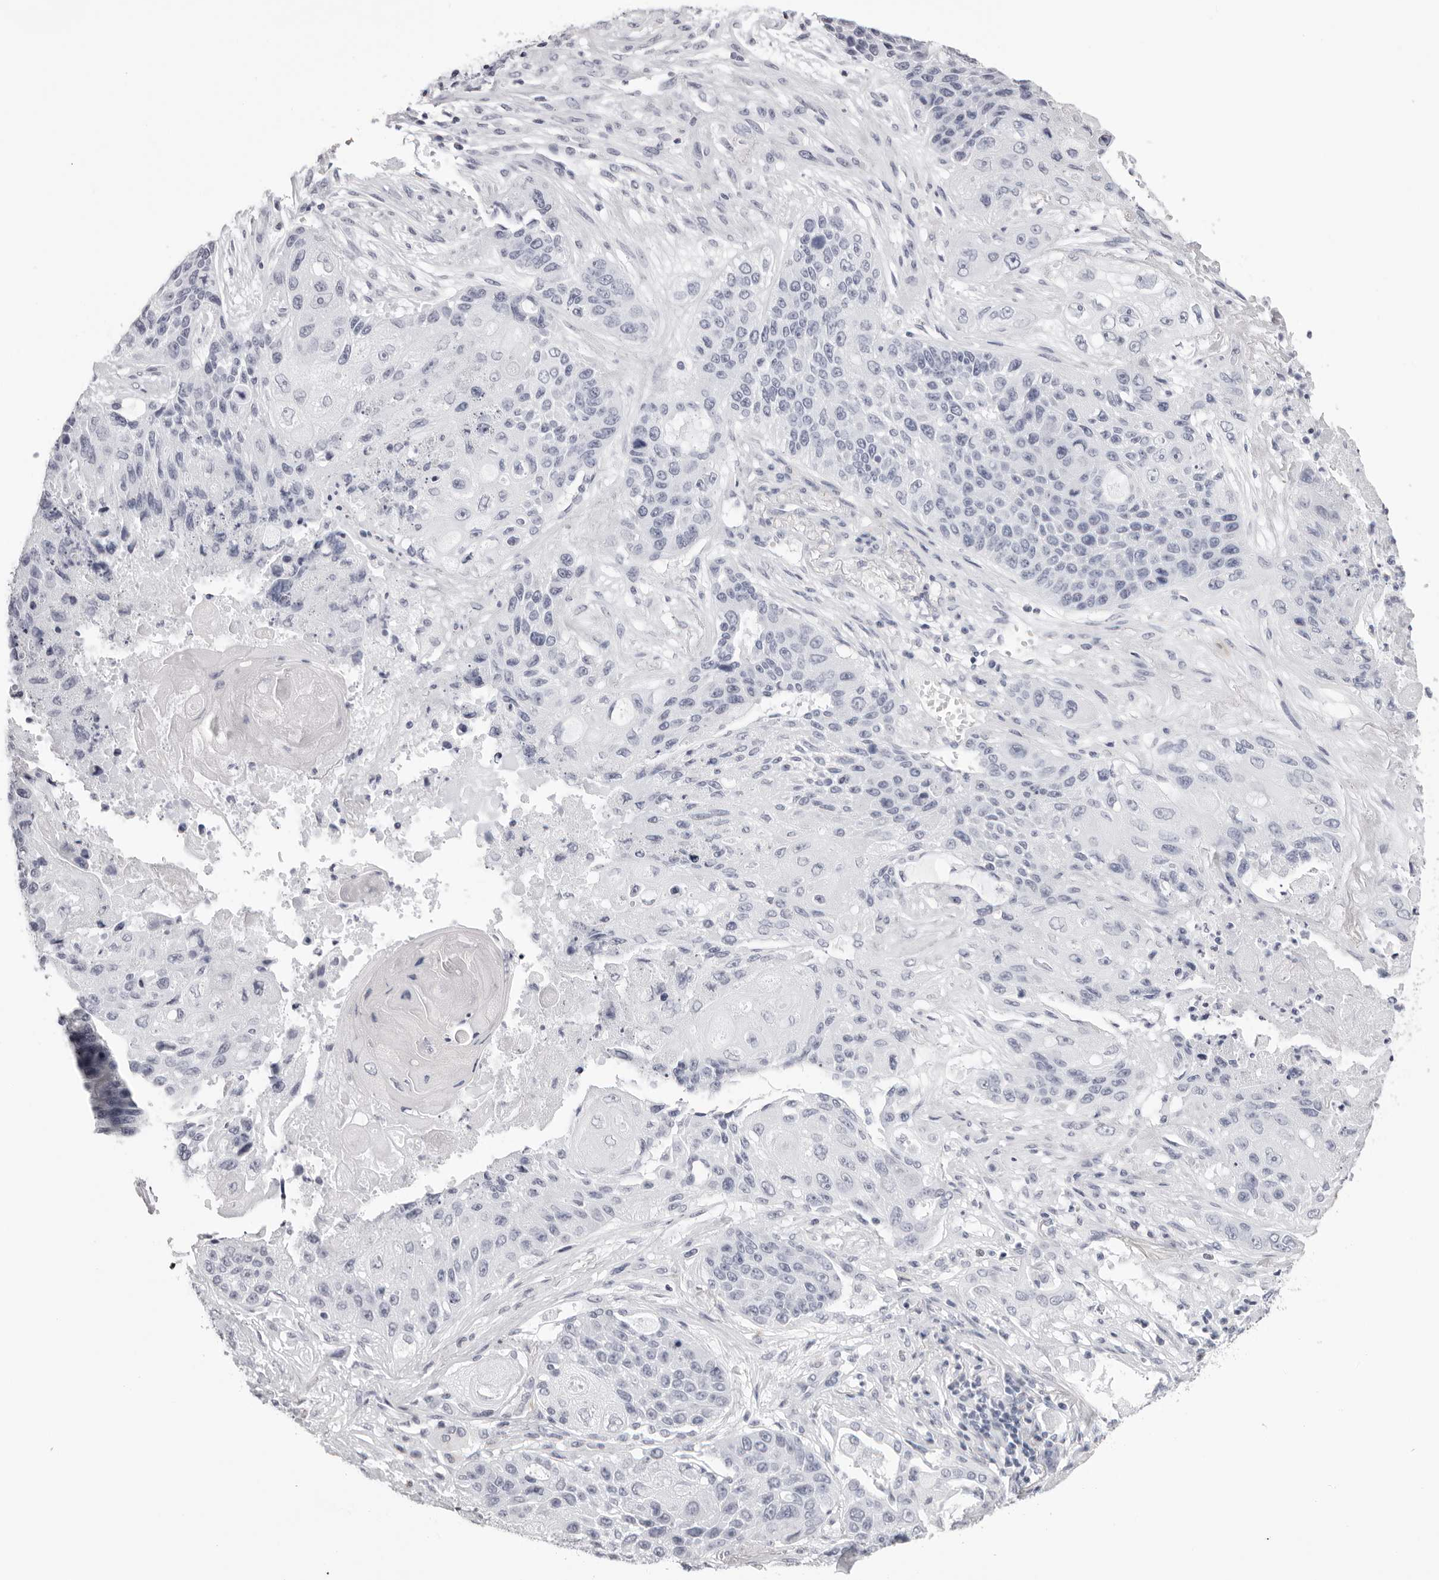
{"staining": {"intensity": "negative", "quantity": "none", "location": "none"}, "tissue": "lung cancer", "cell_type": "Tumor cells", "image_type": "cancer", "snomed": [{"axis": "morphology", "description": "Squamous cell carcinoma, NOS"}, {"axis": "topography", "description": "Lung"}], "caption": "Human squamous cell carcinoma (lung) stained for a protein using immunohistochemistry displays no expression in tumor cells.", "gene": "RHO", "patient": {"sex": "male", "age": 61}}